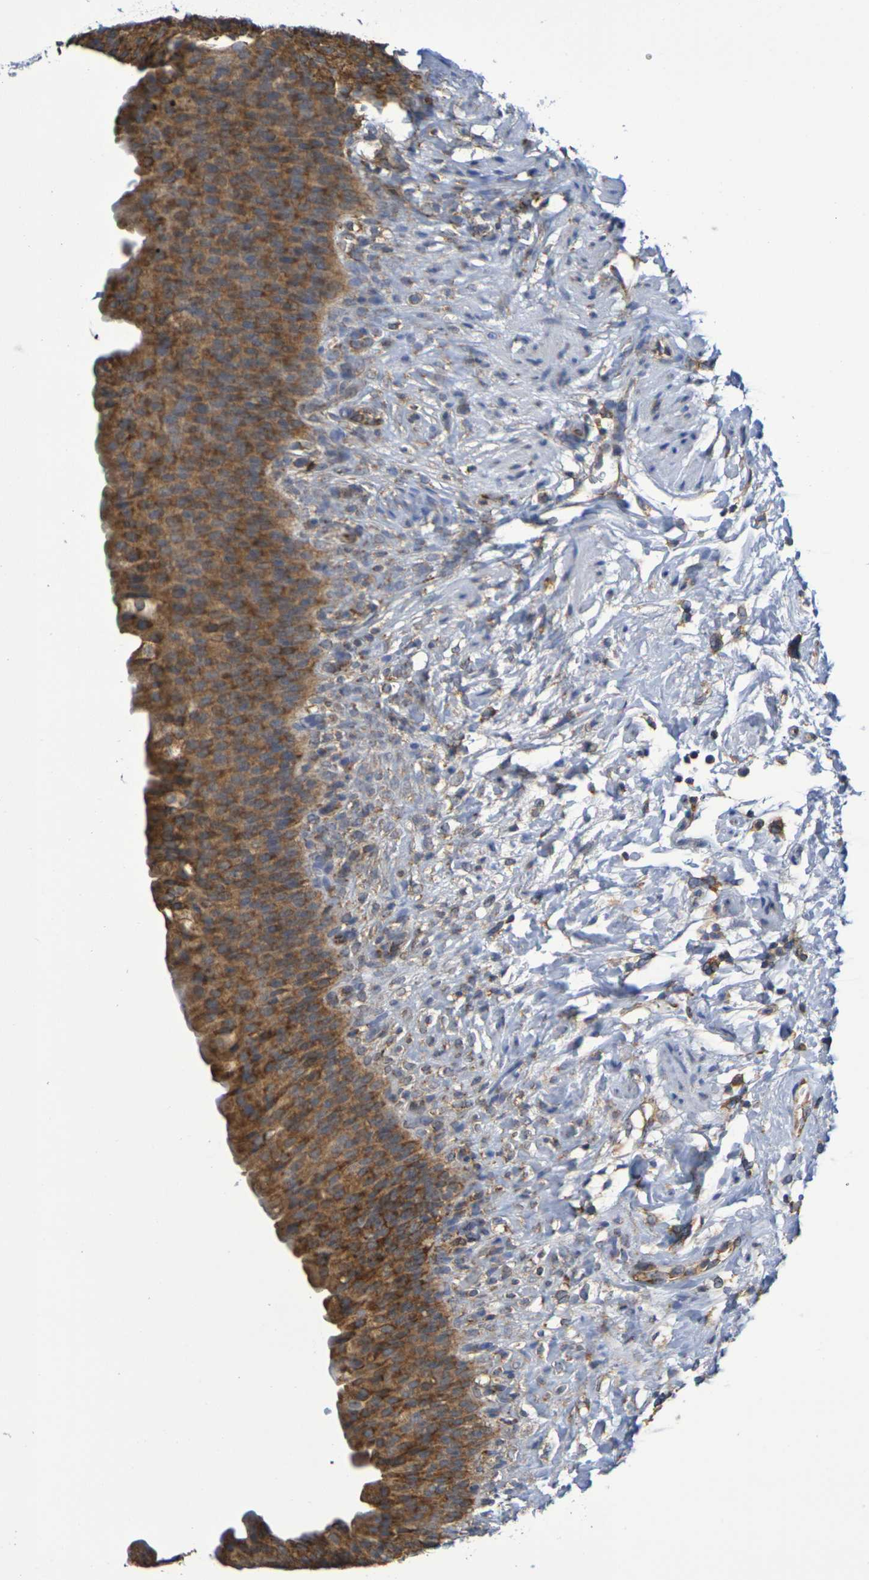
{"staining": {"intensity": "strong", "quantity": ">75%", "location": "cytoplasmic/membranous"}, "tissue": "urinary bladder", "cell_type": "Urothelial cells", "image_type": "normal", "snomed": [{"axis": "morphology", "description": "Normal tissue, NOS"}, {"axis": "topography", "description": "Urinary bladder"}], "caption": "DAB (3,3'-diaminobenzidine) immunohistochemical staining of benign human urinary bladder demonstrates strong cytoplasmic/membranous protein positivity in approximately >75% of urothelial cells.", "gene": "CHRNB1", "patient": {"sex": "female", "age": 79}}